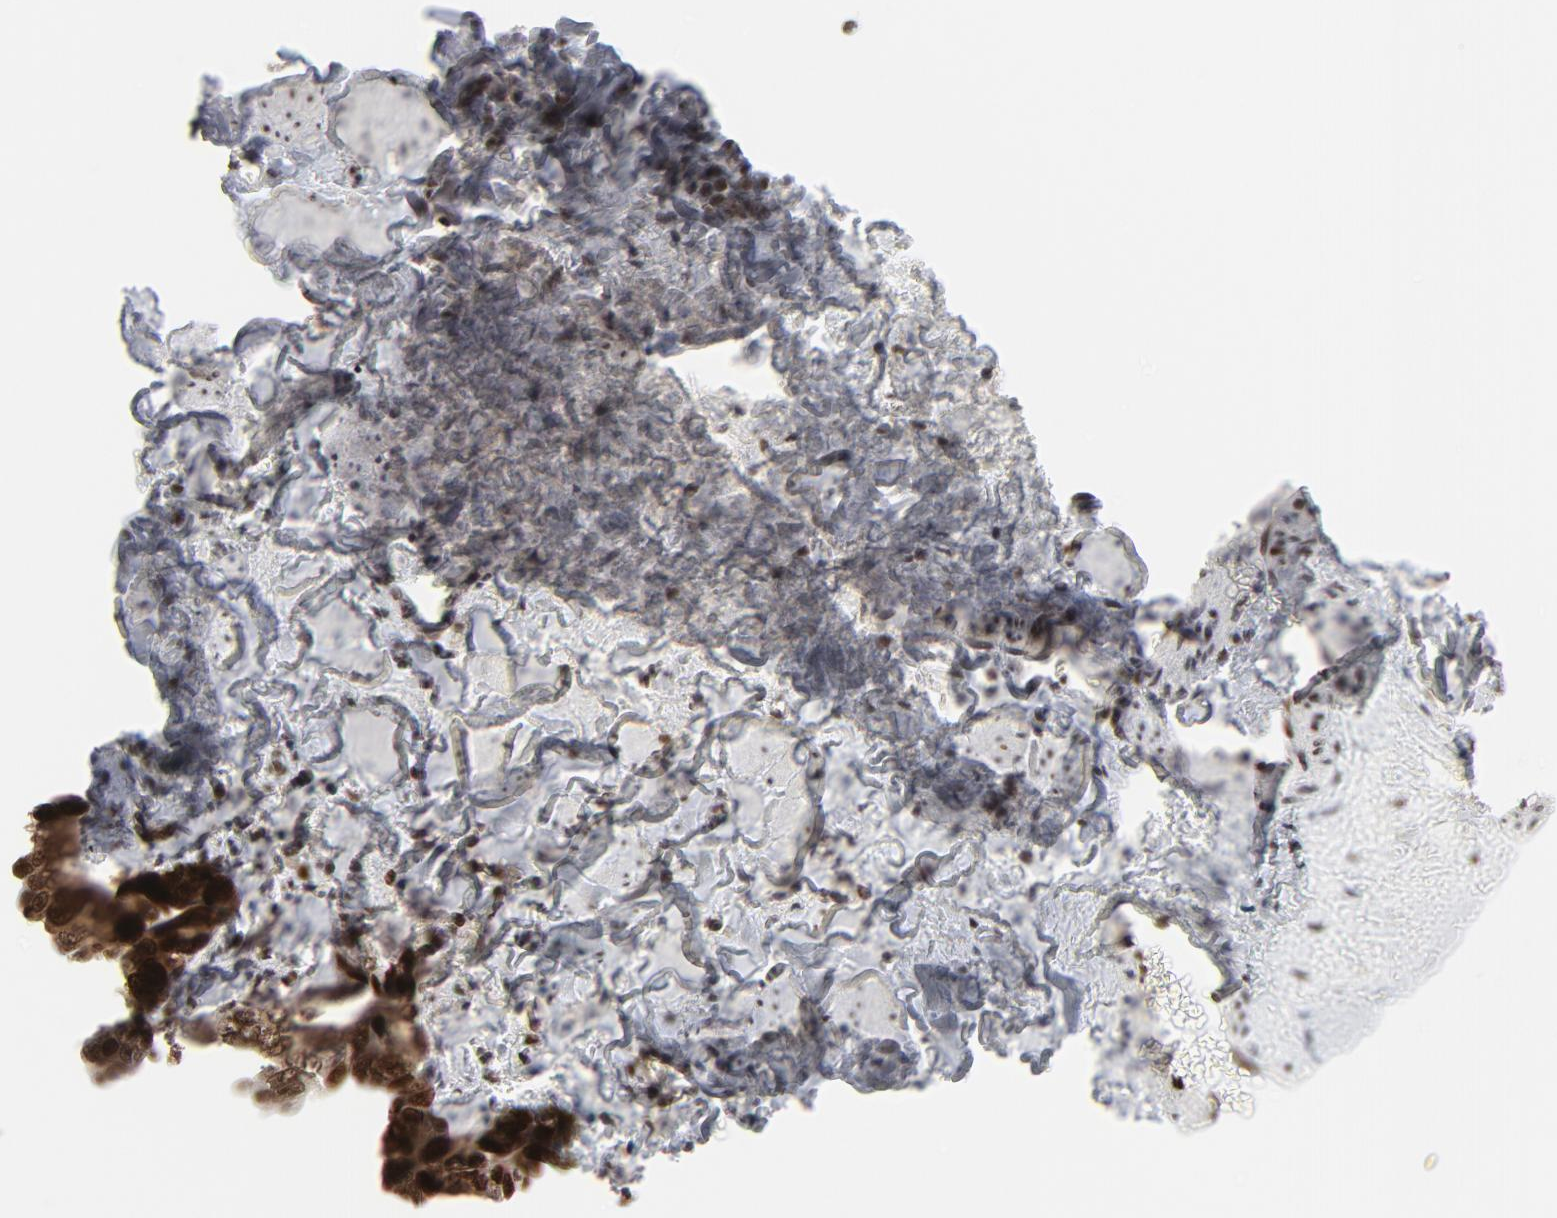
{"staining": {"intensity": "strong", "quantity": ">75%", "location": "nuclear"}, "tissue": "ovarian cancer", "cell_type": "Tumor cells", "image_type": "cancer", "snomed": [{"axis": "morphology", "description": "Cystadenocarcinoma, serous, NOS"}, {"axis": "topography", "description": "Ovary"}], "caption": "IHC image of human ovarian cancer stained for a protein (brown), which reveals high levels of strong nuclear expression in about >75% of tumor cells.", "gene": "RFC4", "patient": {"sex": "female", "age": 63}}